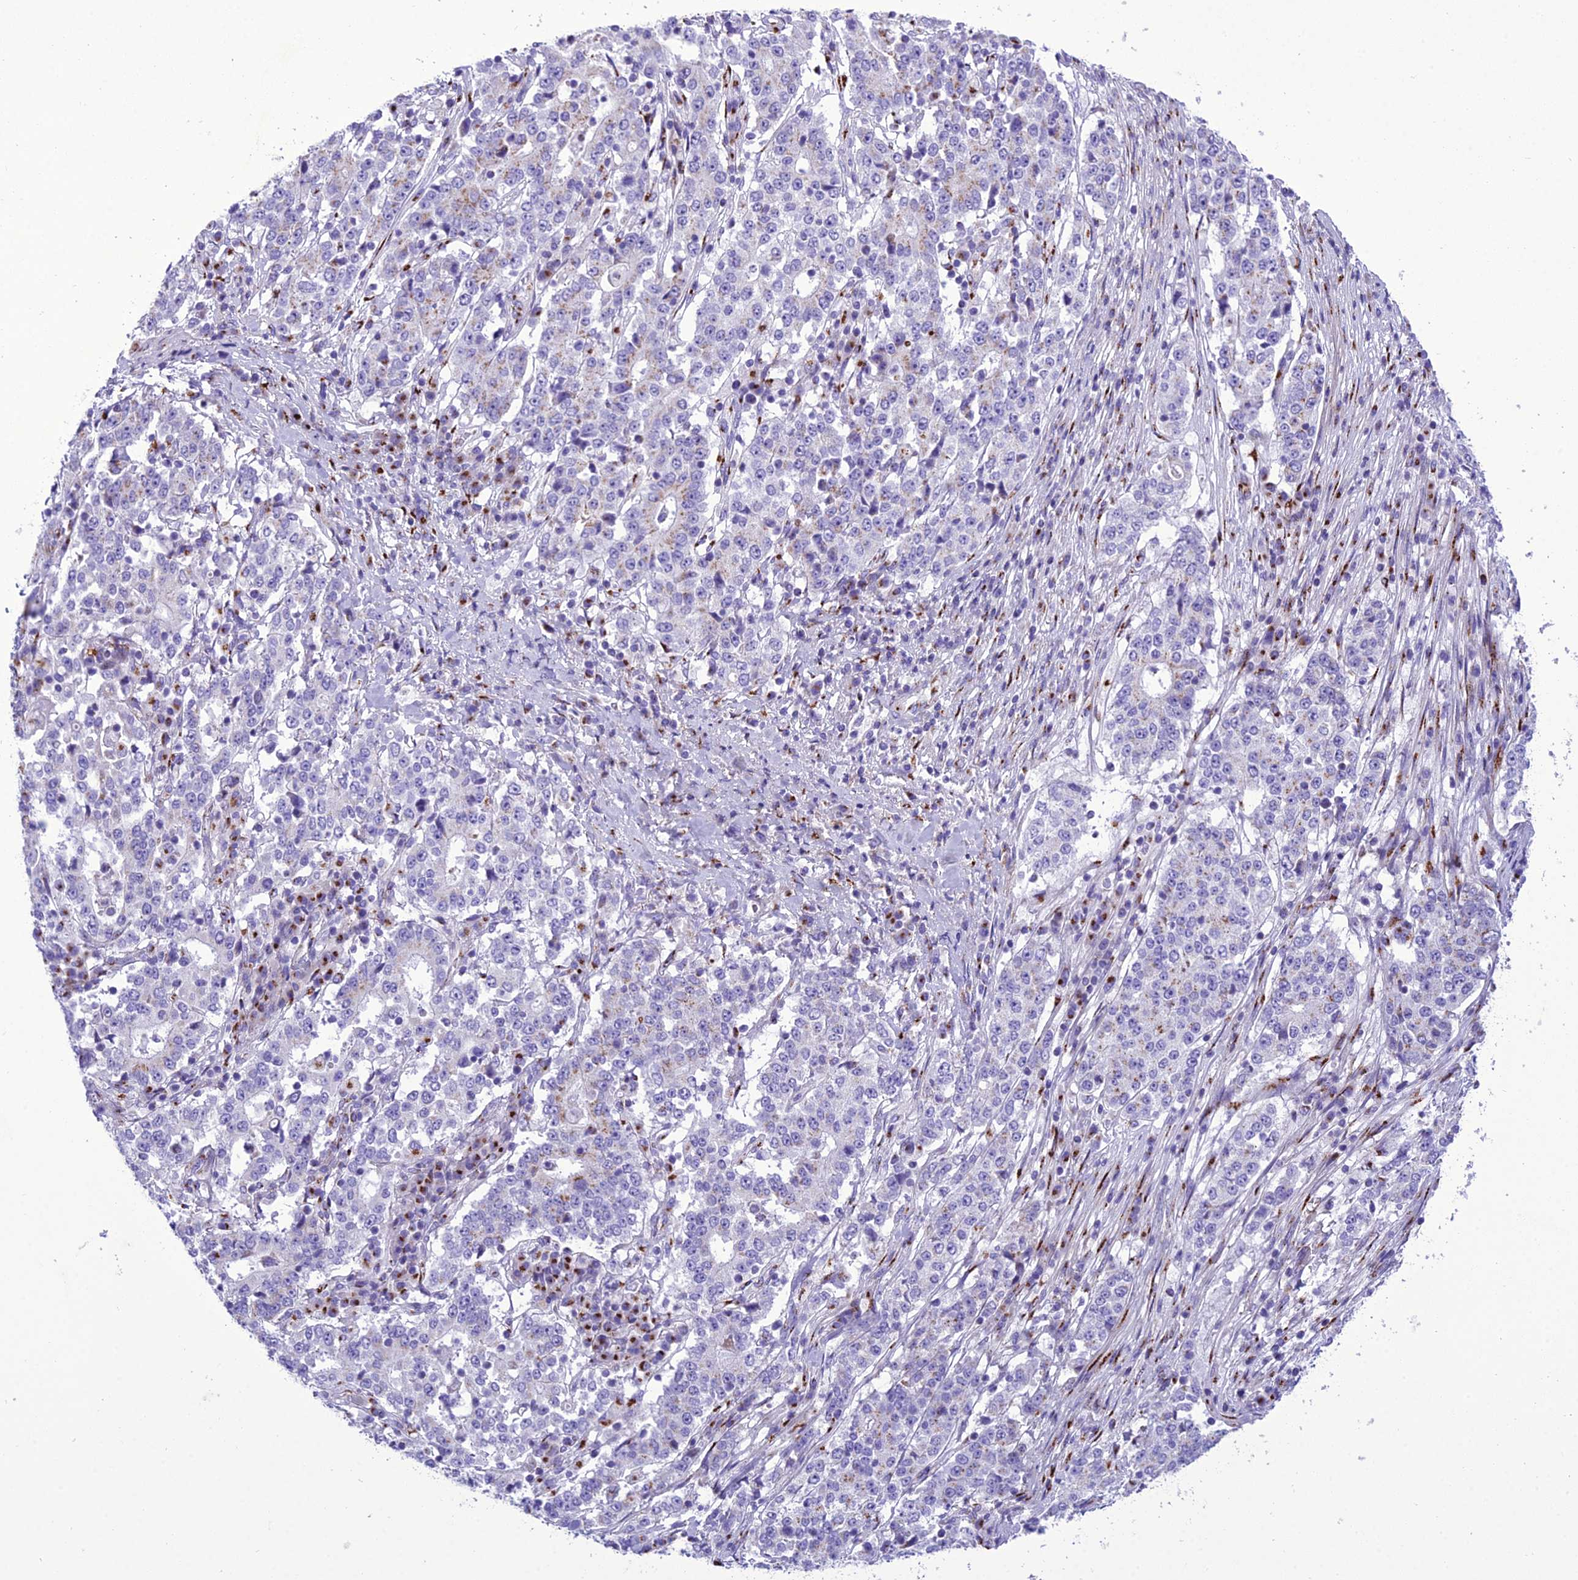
{"staining": {"intensity": "moderate", "quantity": "<25%", "location": "cytoplasmic/membranous"}, "tissue": "stomach cancer", "cell_type": "Tumor cells", "image_type": "cancer", "snomed": [{"axis": "morphology", "description": "Adenocarcinoma, NOS"}, {"axis": "topography", "description": "Stomach"}], "caption": "Moderate cytoplasmic/membranous staining for a protein is identified in approximately <25% of tumor cells of stomach cancer using IHC.", "gene": "GOLM2", "patient": {"sex": "male", "age": 59}}